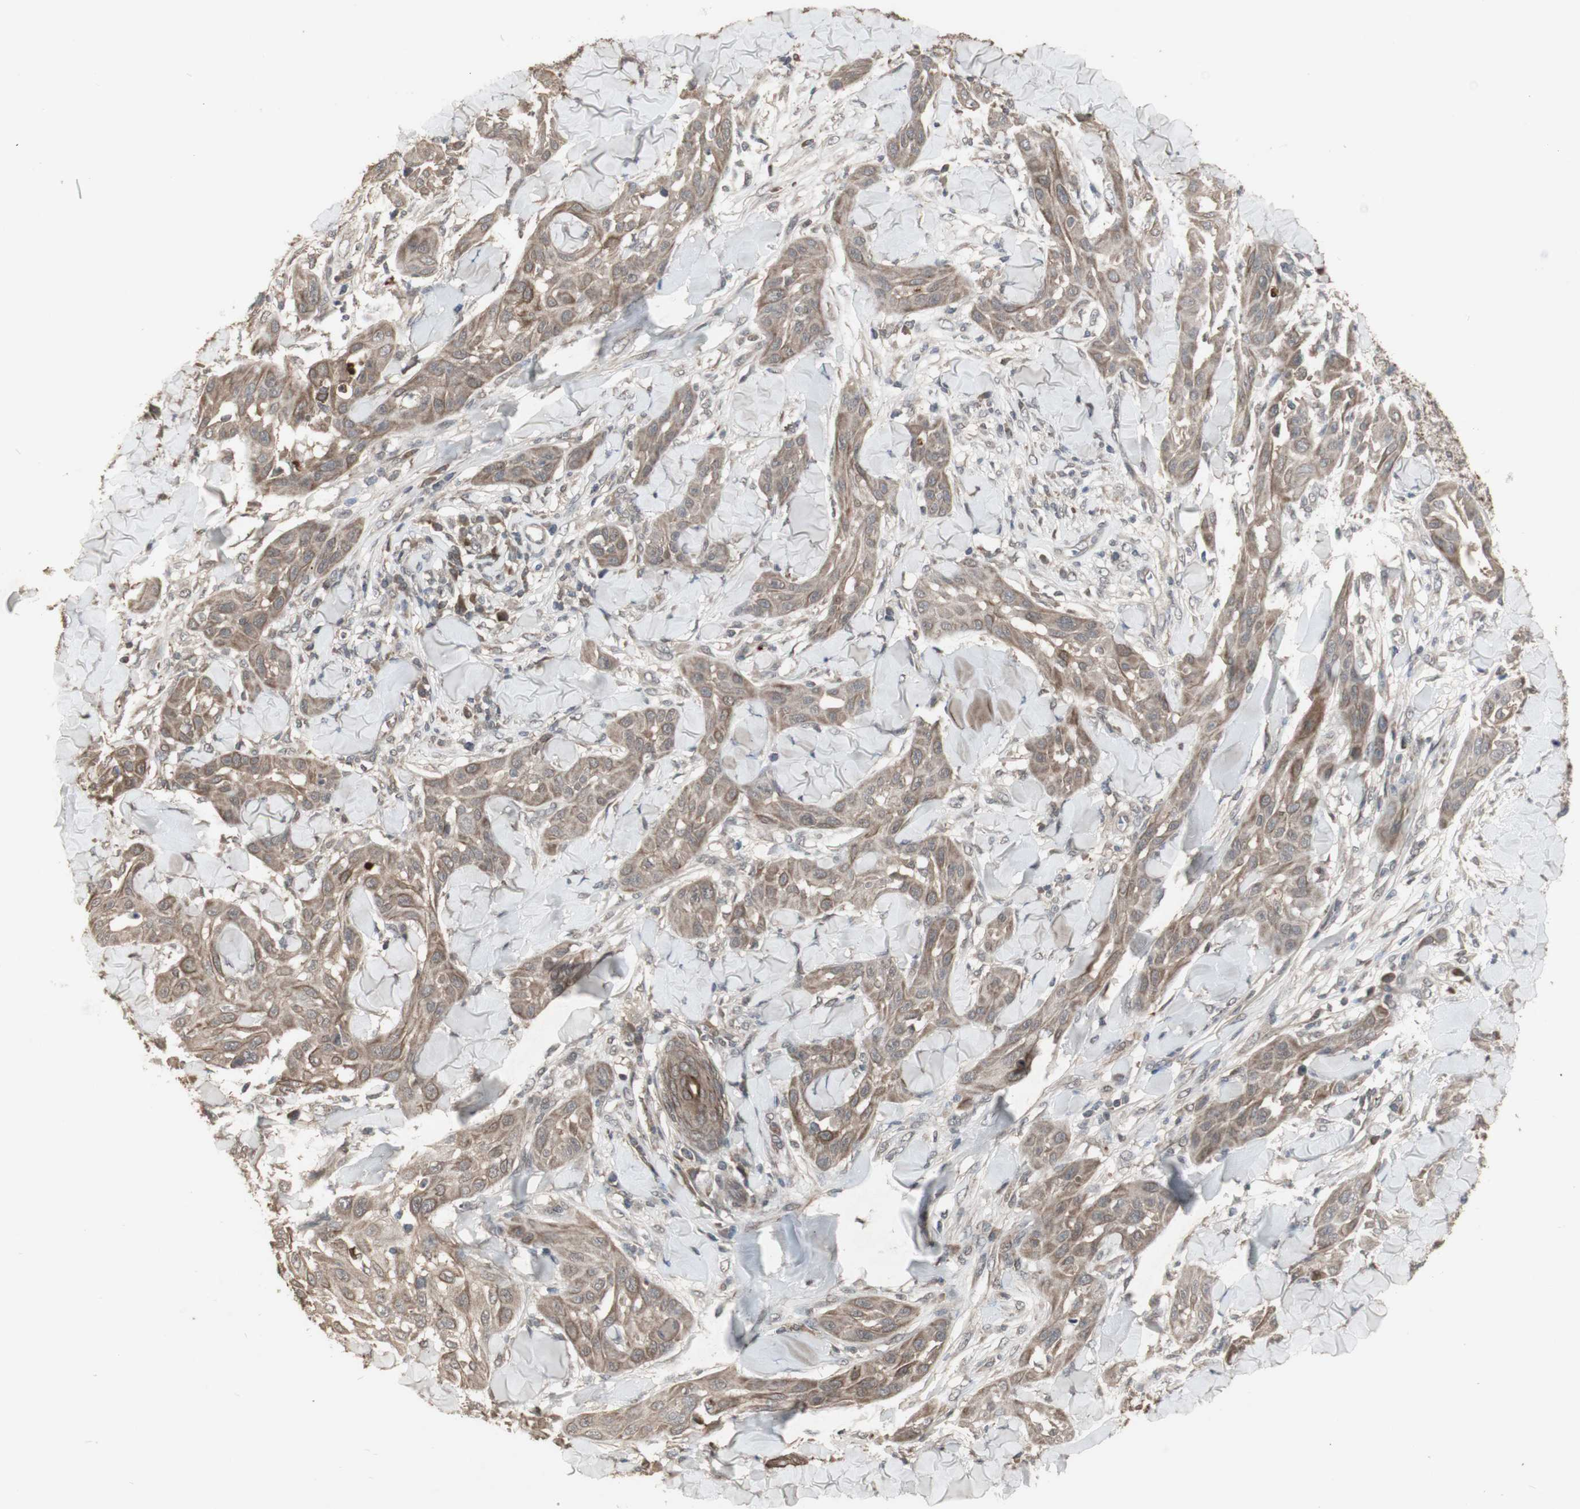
{"staining": {"intensity": "moderate", "quantity": ">75%", "location": "cytoplasmic/membranous"}, "tissue": "skin cancer", "cell_type": "Tumor cells", "image_type": "cancer", "snomed": [{"axis": "morphology", "description": "Squamous cell carcinoma, NOS"}, {"axis": "topography", "description": "Skin"}], "caption": "This is an image of immunohistochemistry staining of skin cancer, which shows moderate staining in the cytoplasmic/membranous of tumor cells.", "gene": "ALOX12", "patient": {"sex": "male", "age": 24}}